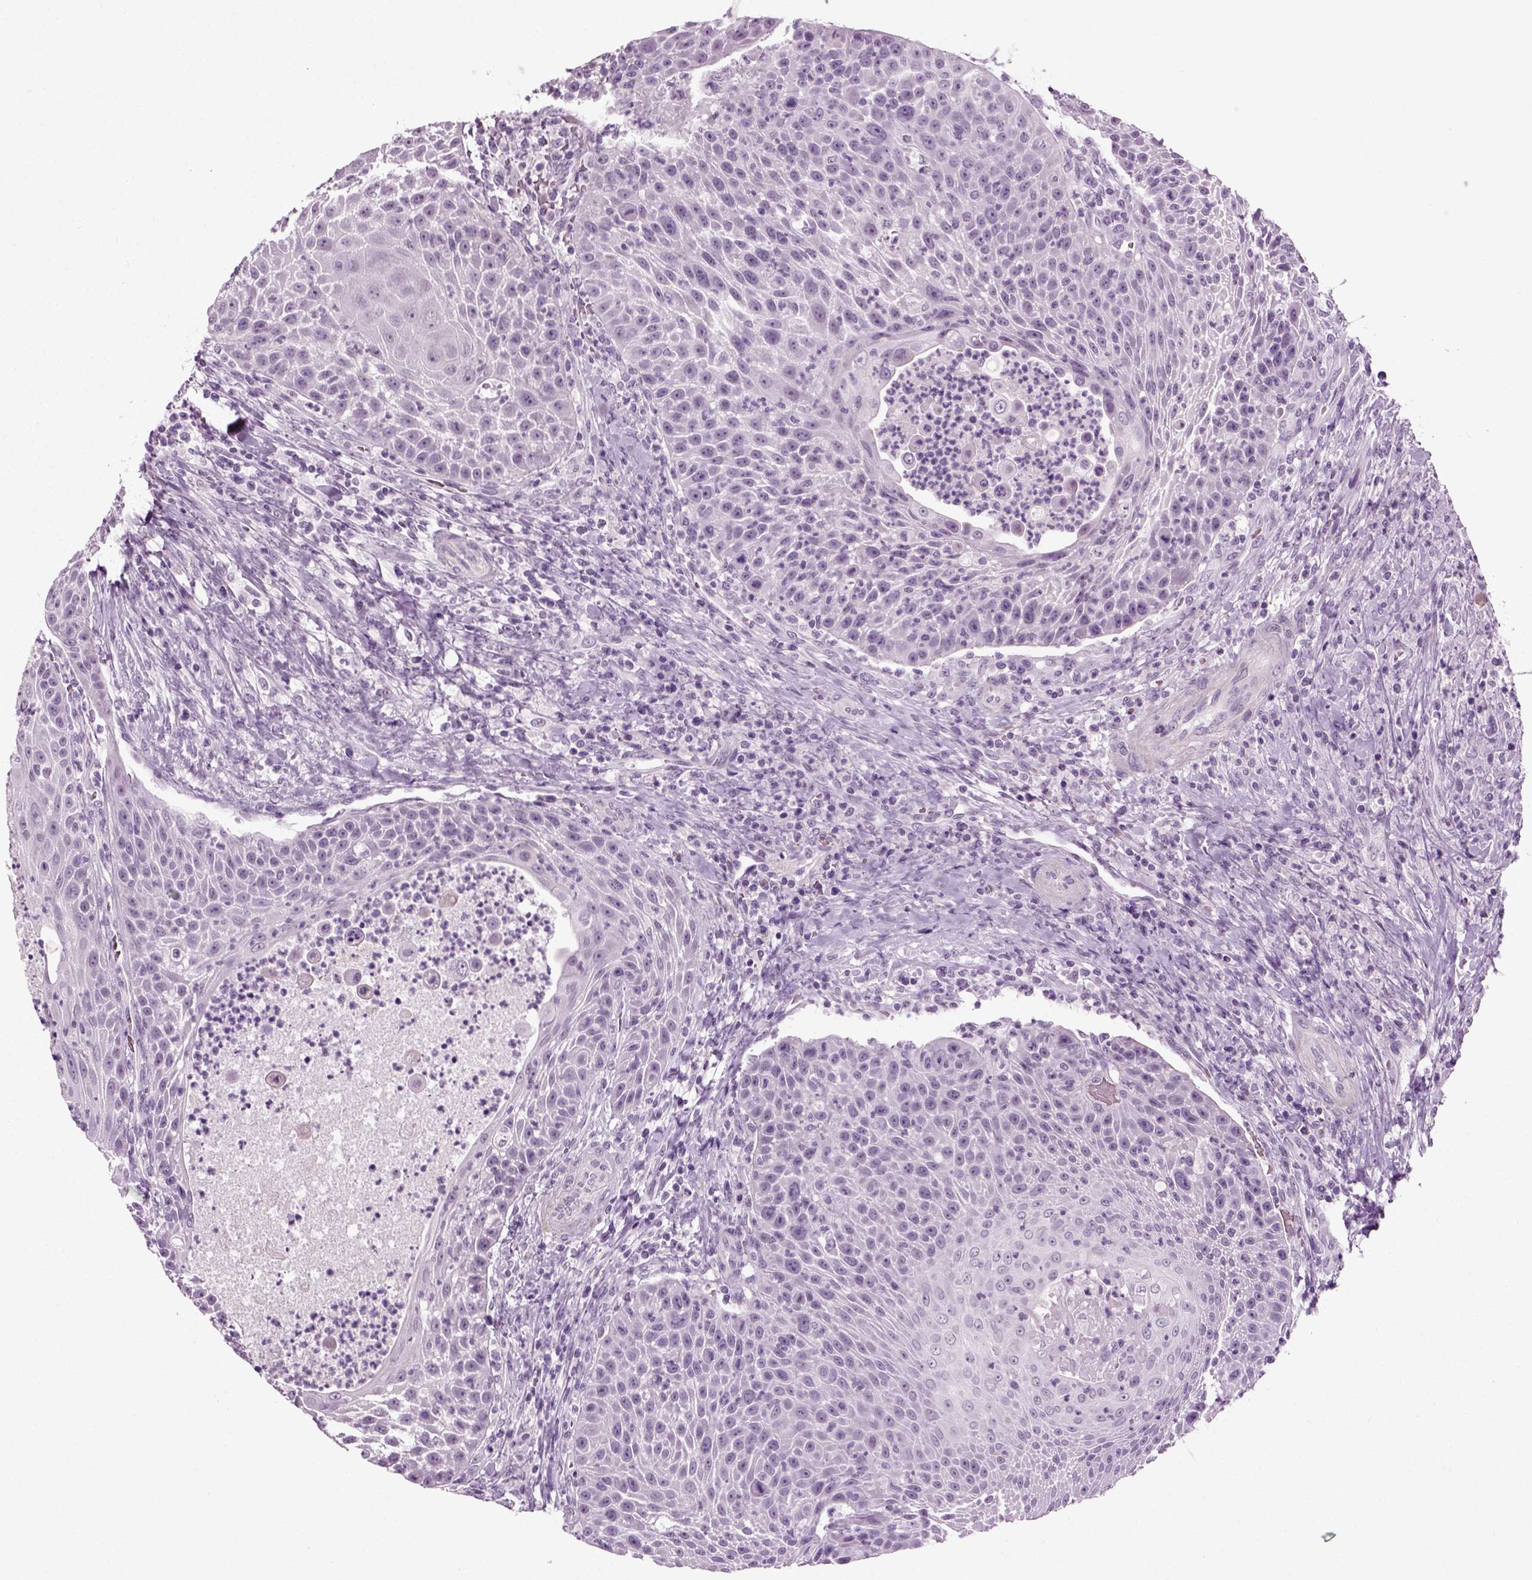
{"staining": {"intensity": "negative", "quantity": "none", "location": "none"}, "tissue": "head and neck cancer", "cell_type": "Tumor cells", "image_type": "cancer", "snomed": [{"axis": "morphology", "description": "Squamous cell carcinoma, NOS"}, {"axis": "topography", "description": "Head-Neck"}], "caption": "High power microscopy micrograph of an immunohistochemistry image of head and neck squamous cell carcinoma, revealing no significant positivity in tumor cells. (Stains: DAB immunohistochemistry with hematoxylin counter stain, Microscopy: brightfield microscopy at high magnification).", "gene": "ZC2HC1C", "patient": {"sex": "male", "age": 69}}